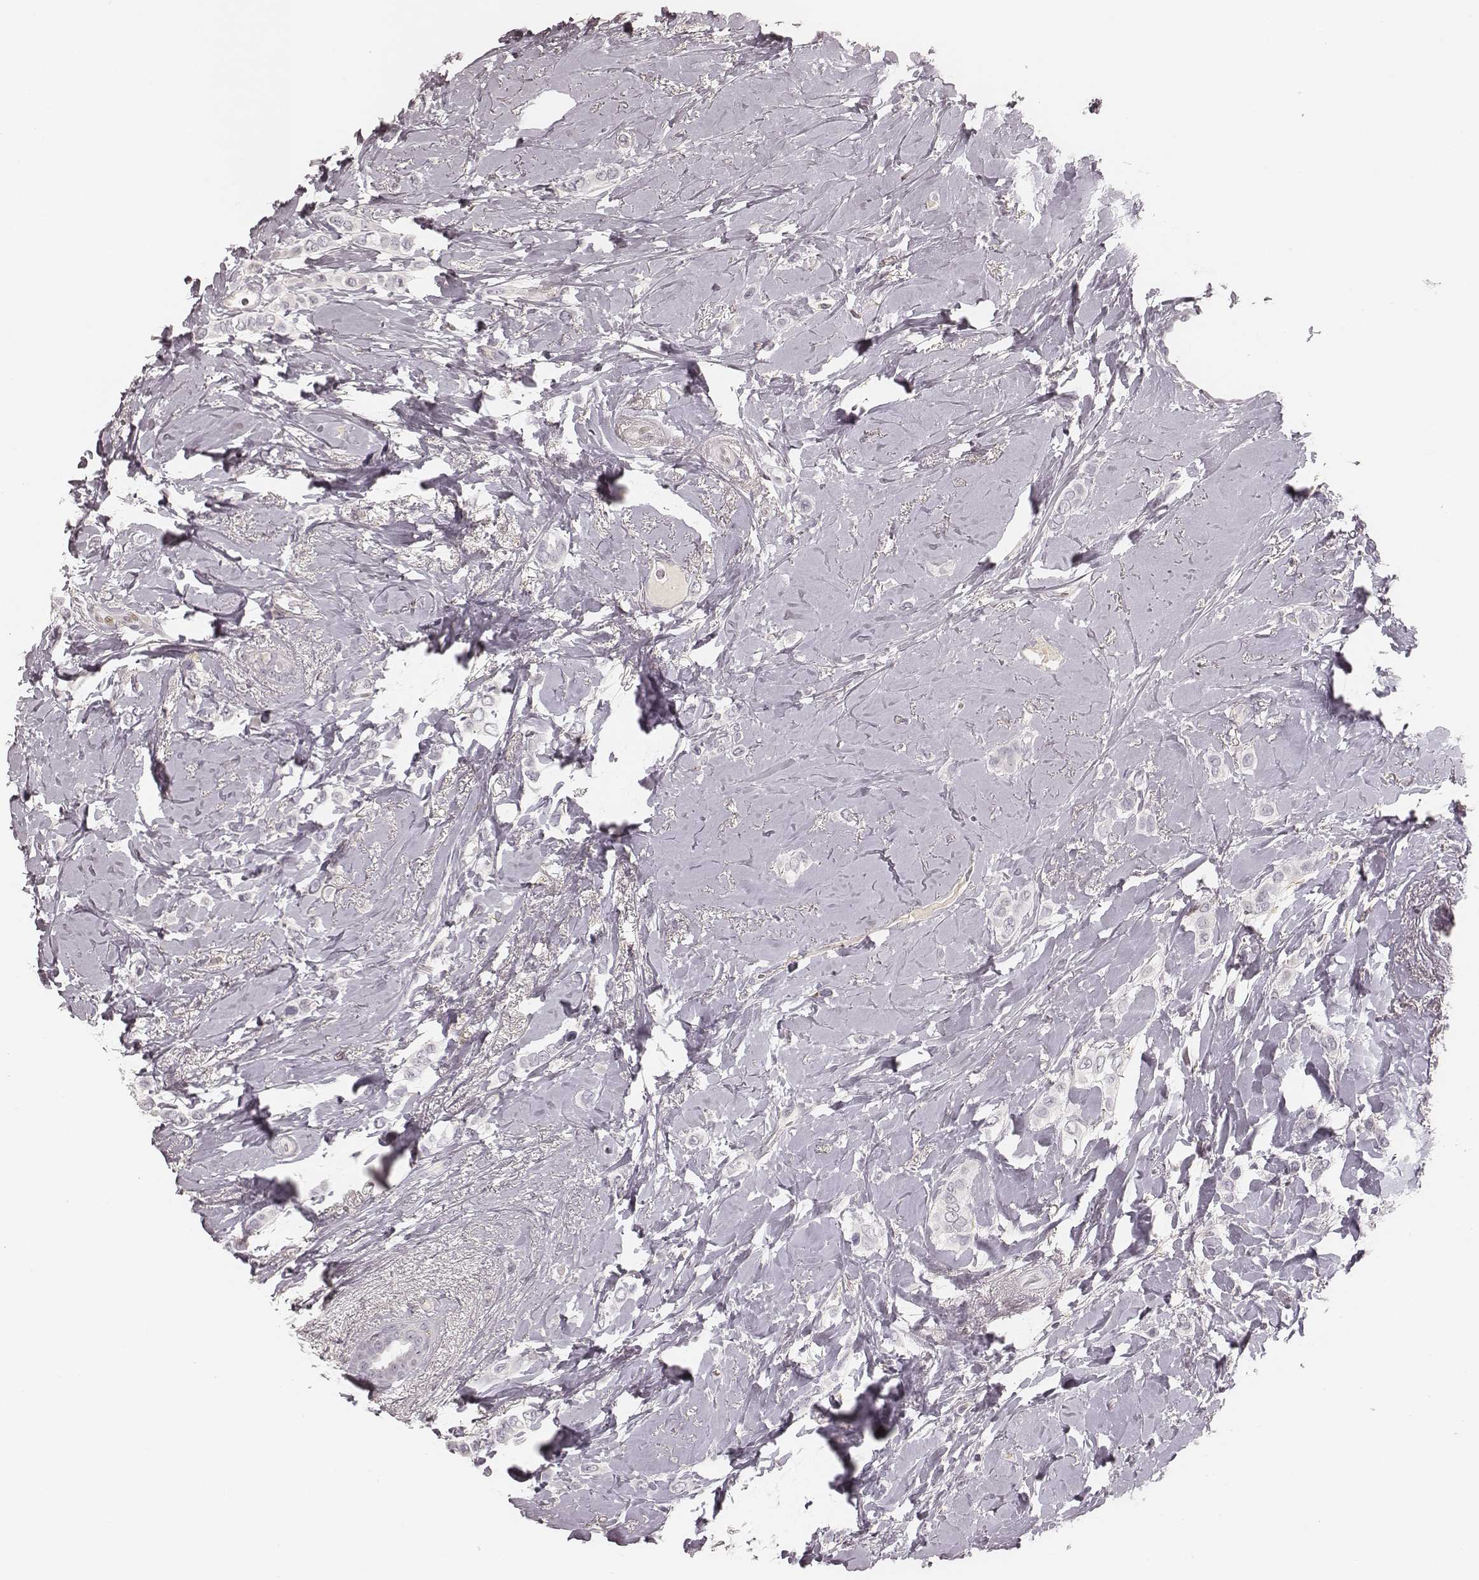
{"staining": {"intensity": "negative", "quantity": "none", "location": "none"}, "tissue": "breast cancer", "cell_type": "Tumor cells", "image_type": "cancer", "snomed": [{"axis": "morphology", "description": "Lobular carcinoma"}, {"axis": "topography", "description": "Breast"}], "caption": "A high-resolution image shows immunohistochemistry staining of breast lobular carcinoma, which shows no significant positivity in tumor cells.", "gene": "MSX1", "patient": {"sex": "female", "age": 66}}